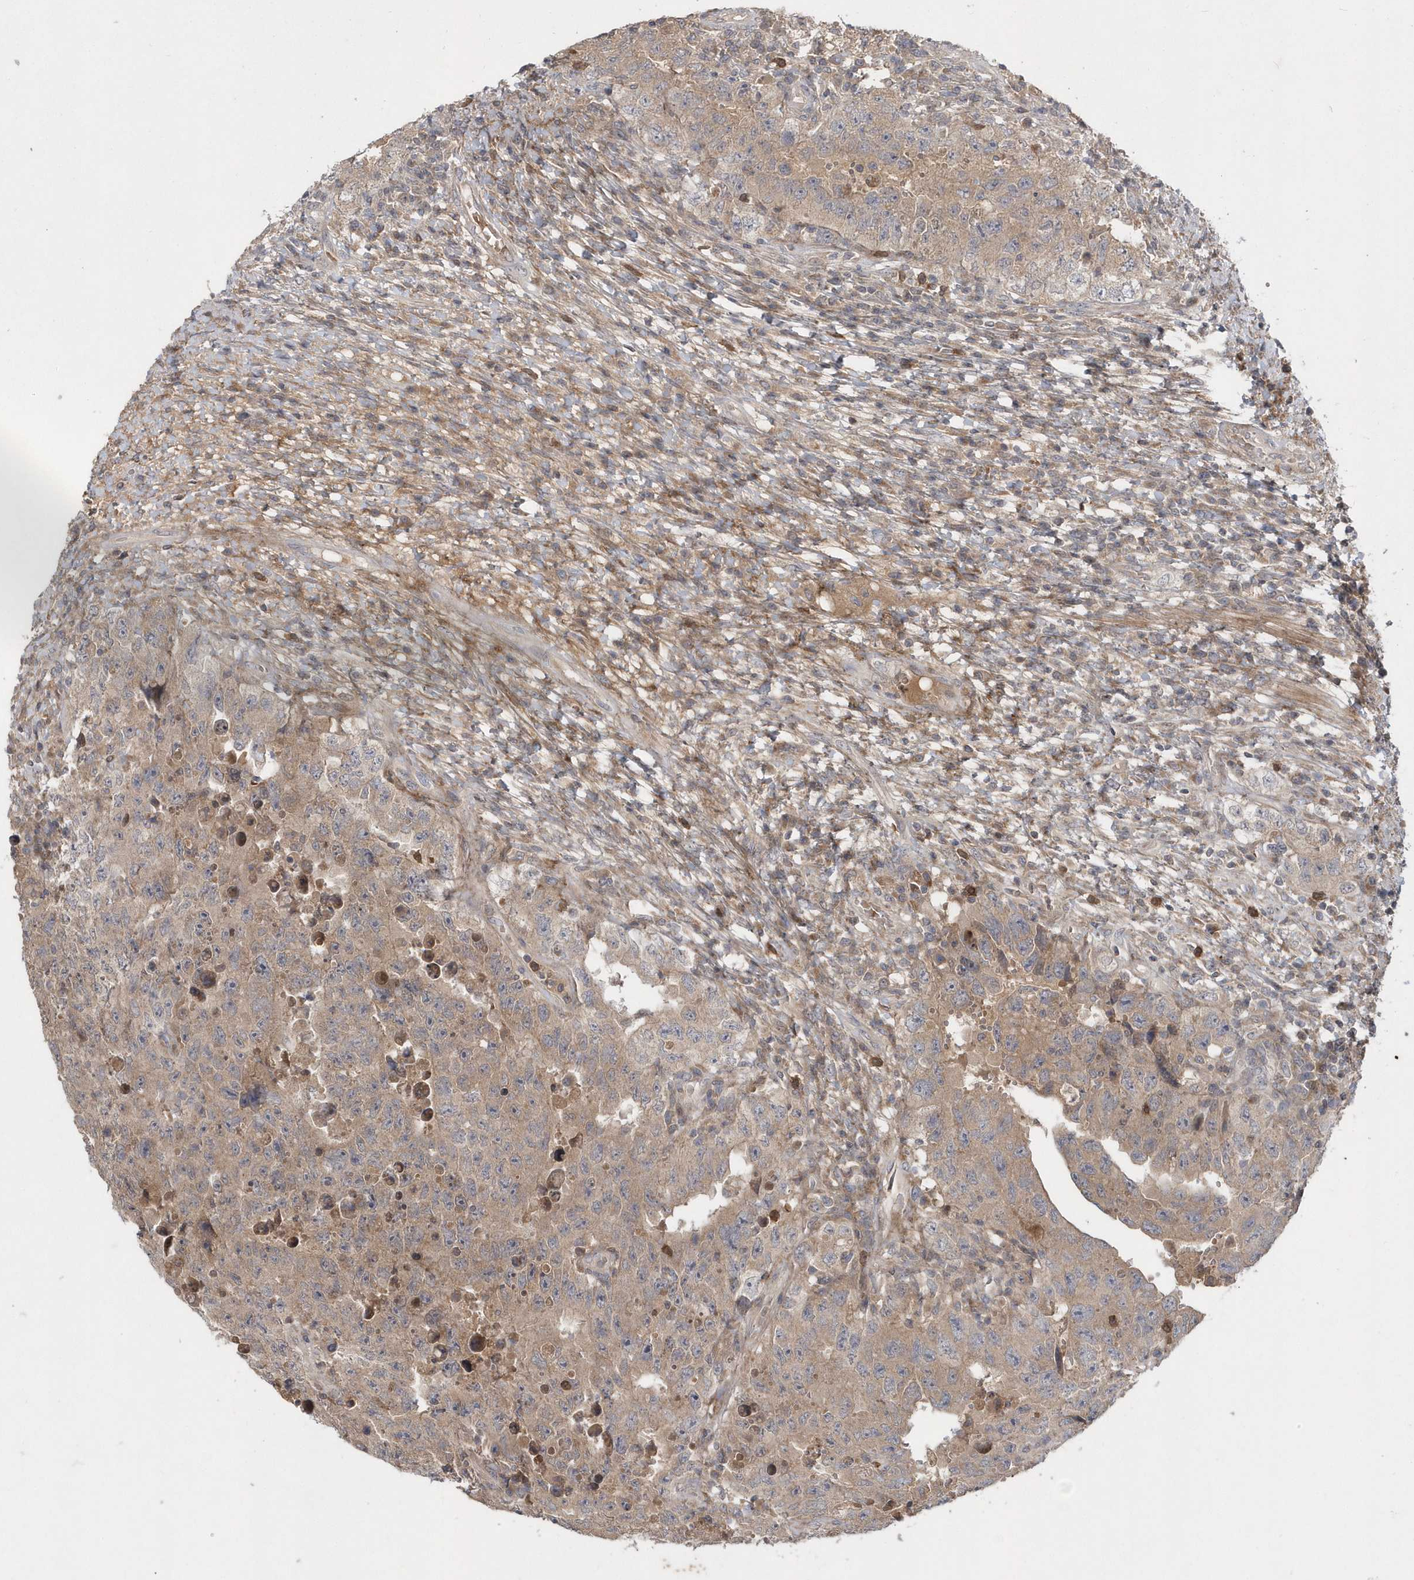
{"staining": {"intensity": "weak", "quantity": ">75%", "location": "cytoplasmic/membranous"}, "tissue": "testis cancer", "cell_type": "Tumor cells", "image_type": "cancer", "snomed": [{"axis": "morphology", "description": "Carcinoma, Embryonal, NOS"}, {"axis": "topography", "description": "Testis"}], "caption": "Human testis cancer (embryonal carcinoma) stained with a protein marker shows weak staining in tumor cells.", "gene": "HMGCS1", "patient": {"sex": "male", "age": 26}}